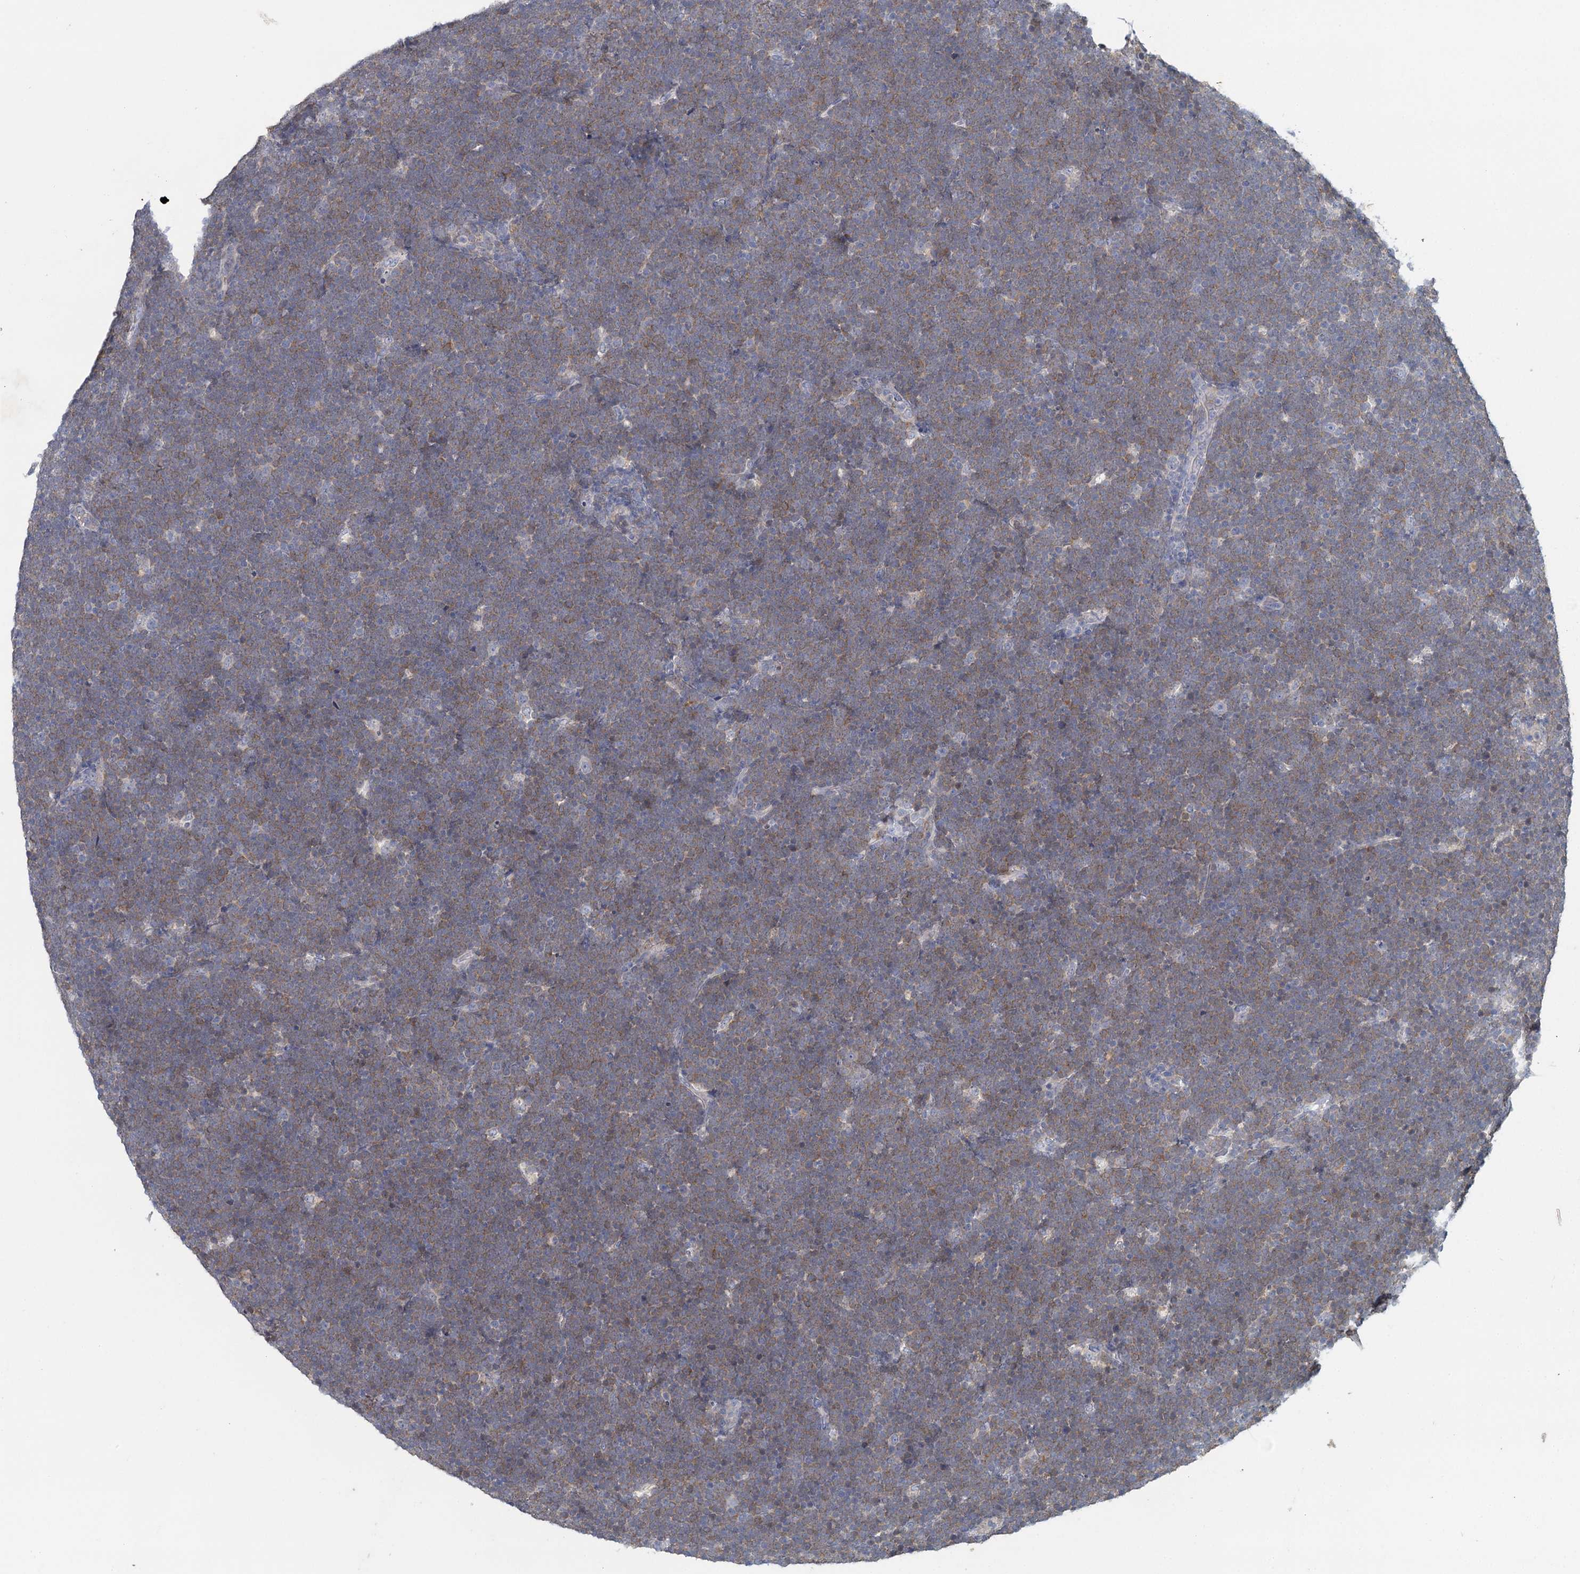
{"staining": {"intensity": "moderate", "quantity": ">75%", "location": "cytoplasmic/membranous"}, "tissue": "lymphoma", "cell_type": "Tumor cells", "image_type": "cancer", "snomed": [{"axis": "morphology", "description": "Malignant lymphoma, non-Hodgkin's type, High grade"}, {"axis": "topography", "description": "Lymph node"}], "caption": "Protein analysis of high-grade malignant lymphoma, non-Hodgkin's type tissue reveals moderate cytoplasmic/membranous staining in approximately >75% of tumor cells.", "gene": "MYO7B", "patient": {"sex": "male", "age": 13}}